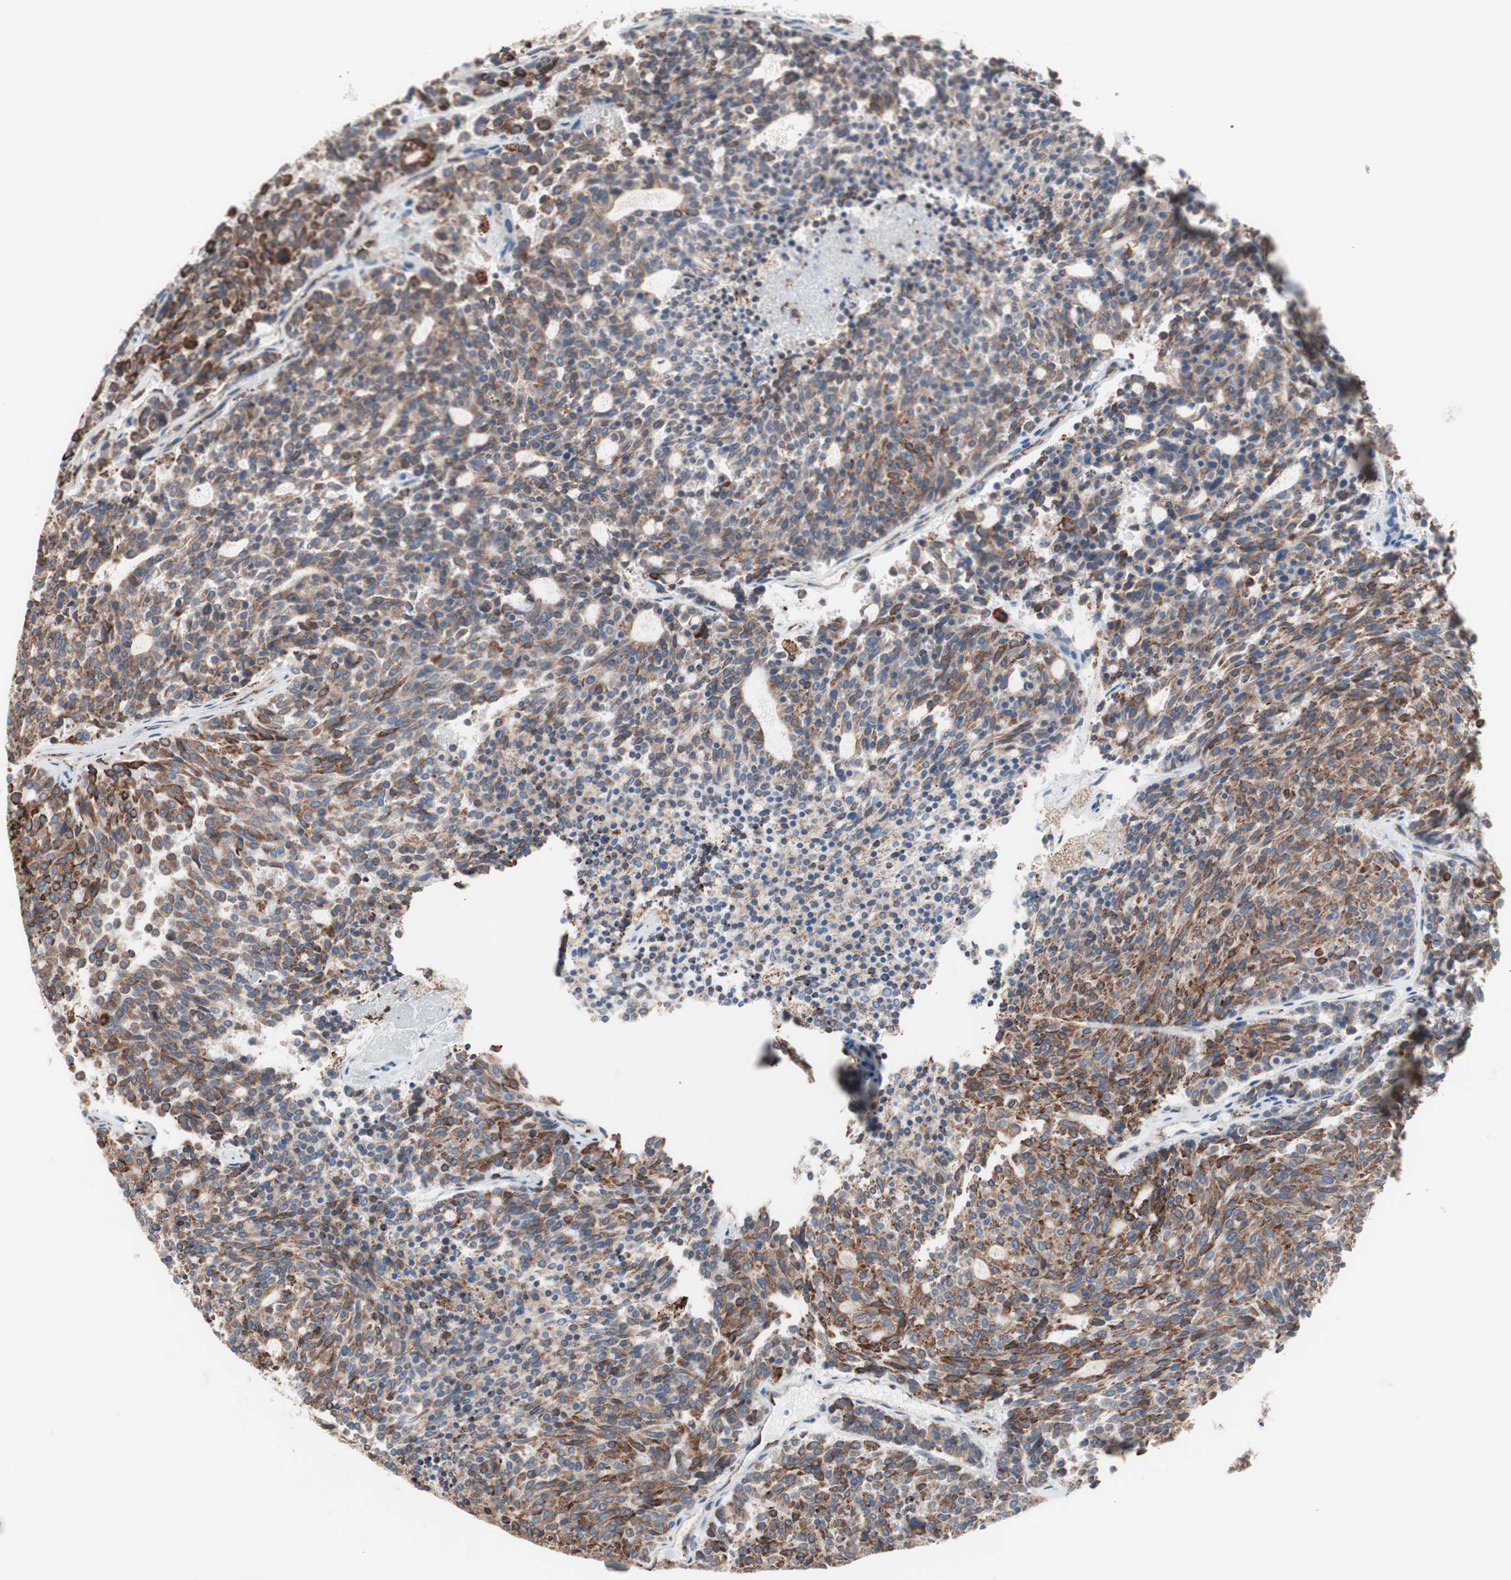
{"staining": {"intensity": "moderate", "quantity": ">75%", "location": "cytoplasmic/membranous"}, "tissue": "carcinoid", "cell_type": "Tumor cells", "image_type": "cancer", "snomed": [{"axis": "morphology", "description": "Carcinoid, malignant, NOS"}, {"axis": "topography", "description": "Pancreas"}], "caption": "Carcinoid (malignant) tissue reveals moderate cytoplasmic/membranous expression in approximately >75% of tumor cells, visualized by immunohistochemistry.", "gene": "SLC27A4", "patient": {"sex": "female", "age": 54}}